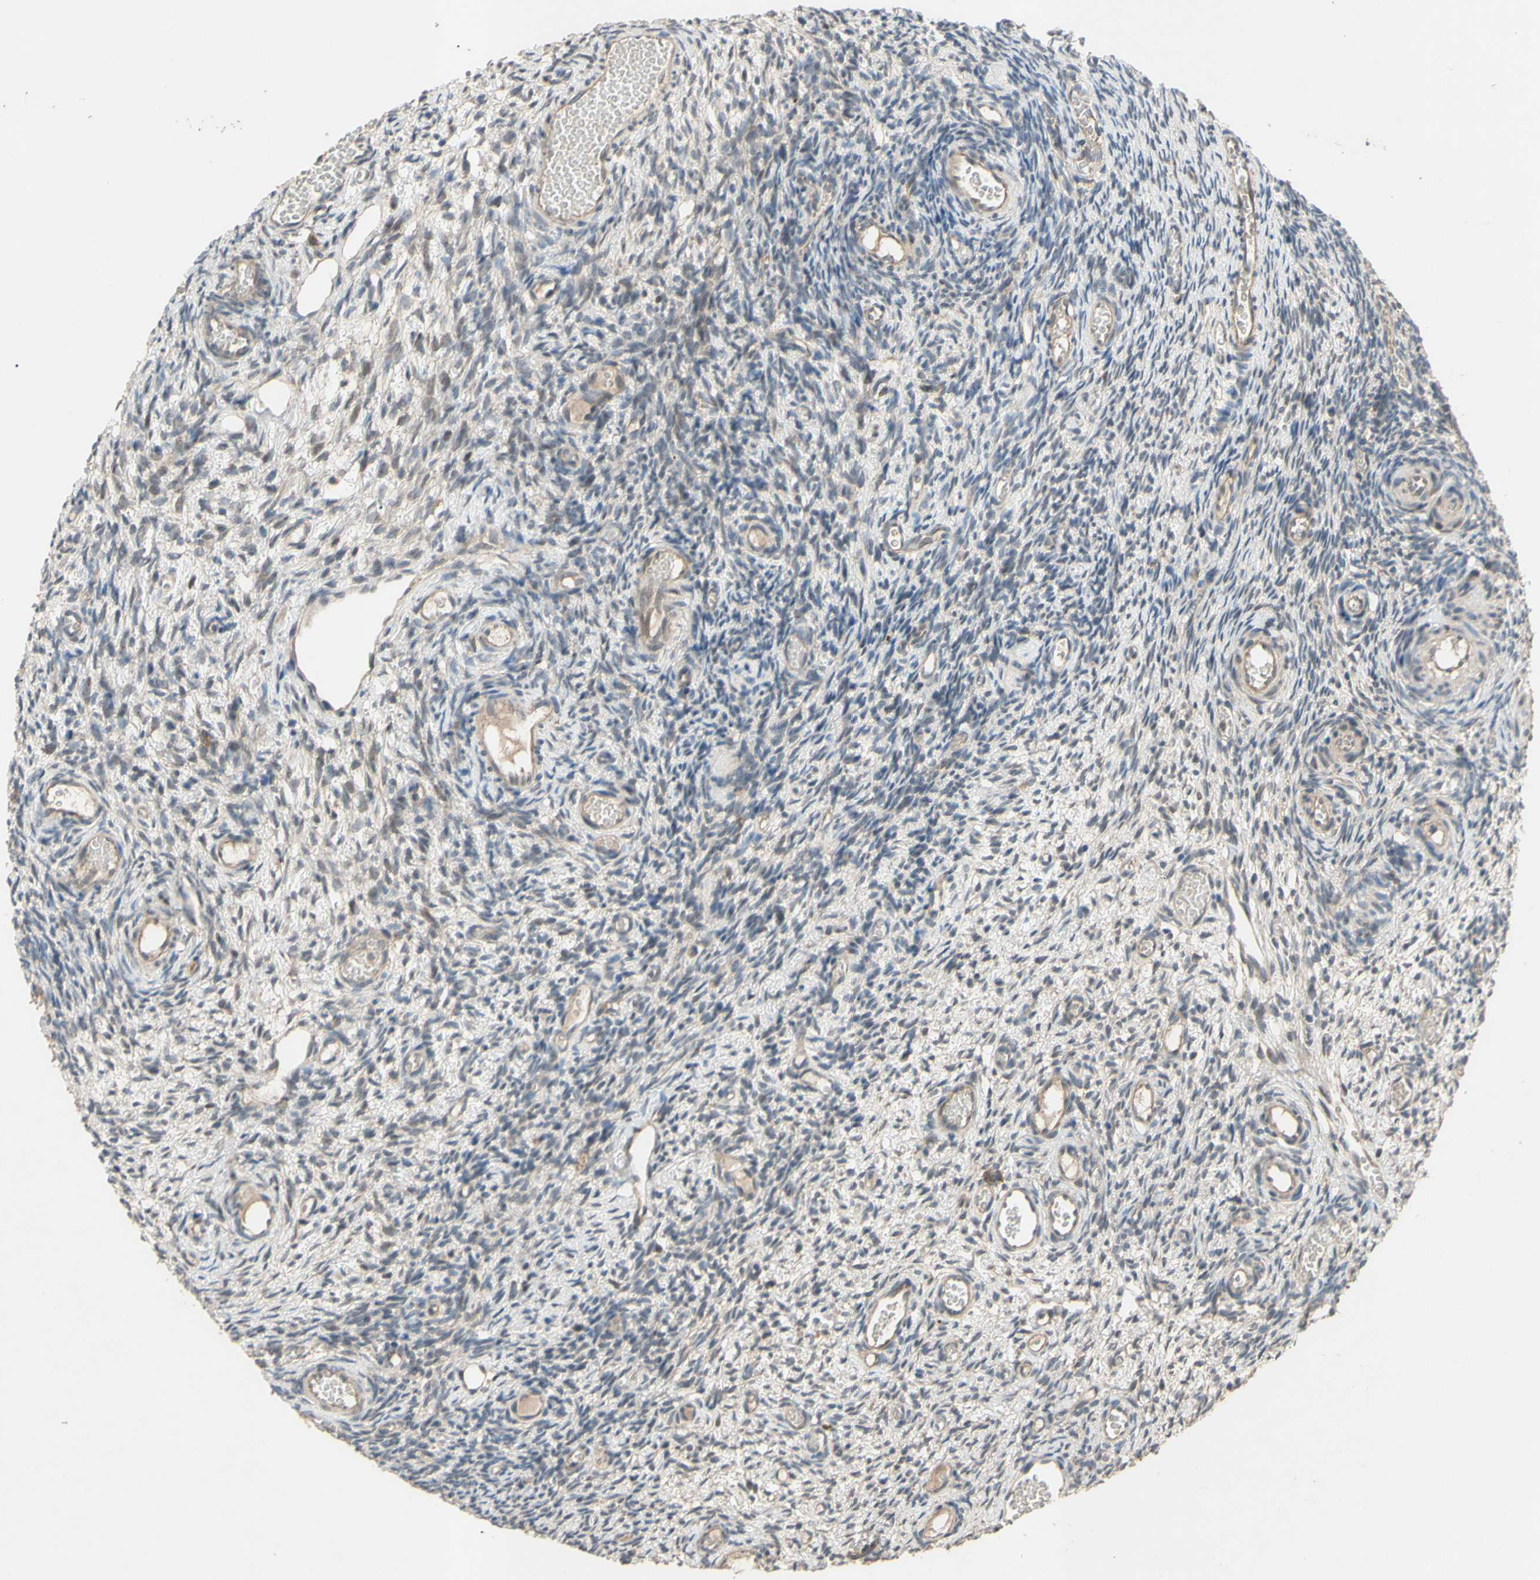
{"staining": {"intensity": "moderate", "quantity": ">75%", "location": "cytoplasmic/membranous"}, "tissue": "ovary", "cell_type": "Follicle cells", "image_type": "normal", "snomed": [{"axis": "morphology", "description": "Normal tissue, NOS"}, {"axis": "topography", "description": "Ovary"}], "caption": "DAB (3,3'-diaminobenzidine) immunohistochemical staining of unremarkable human ovary demonstrates moderate cytoplasmic/membranous protein expression in approximately >75% of follicle cells.", "gene": "CD164", "patient": {"sex": "female", "age": 35}}